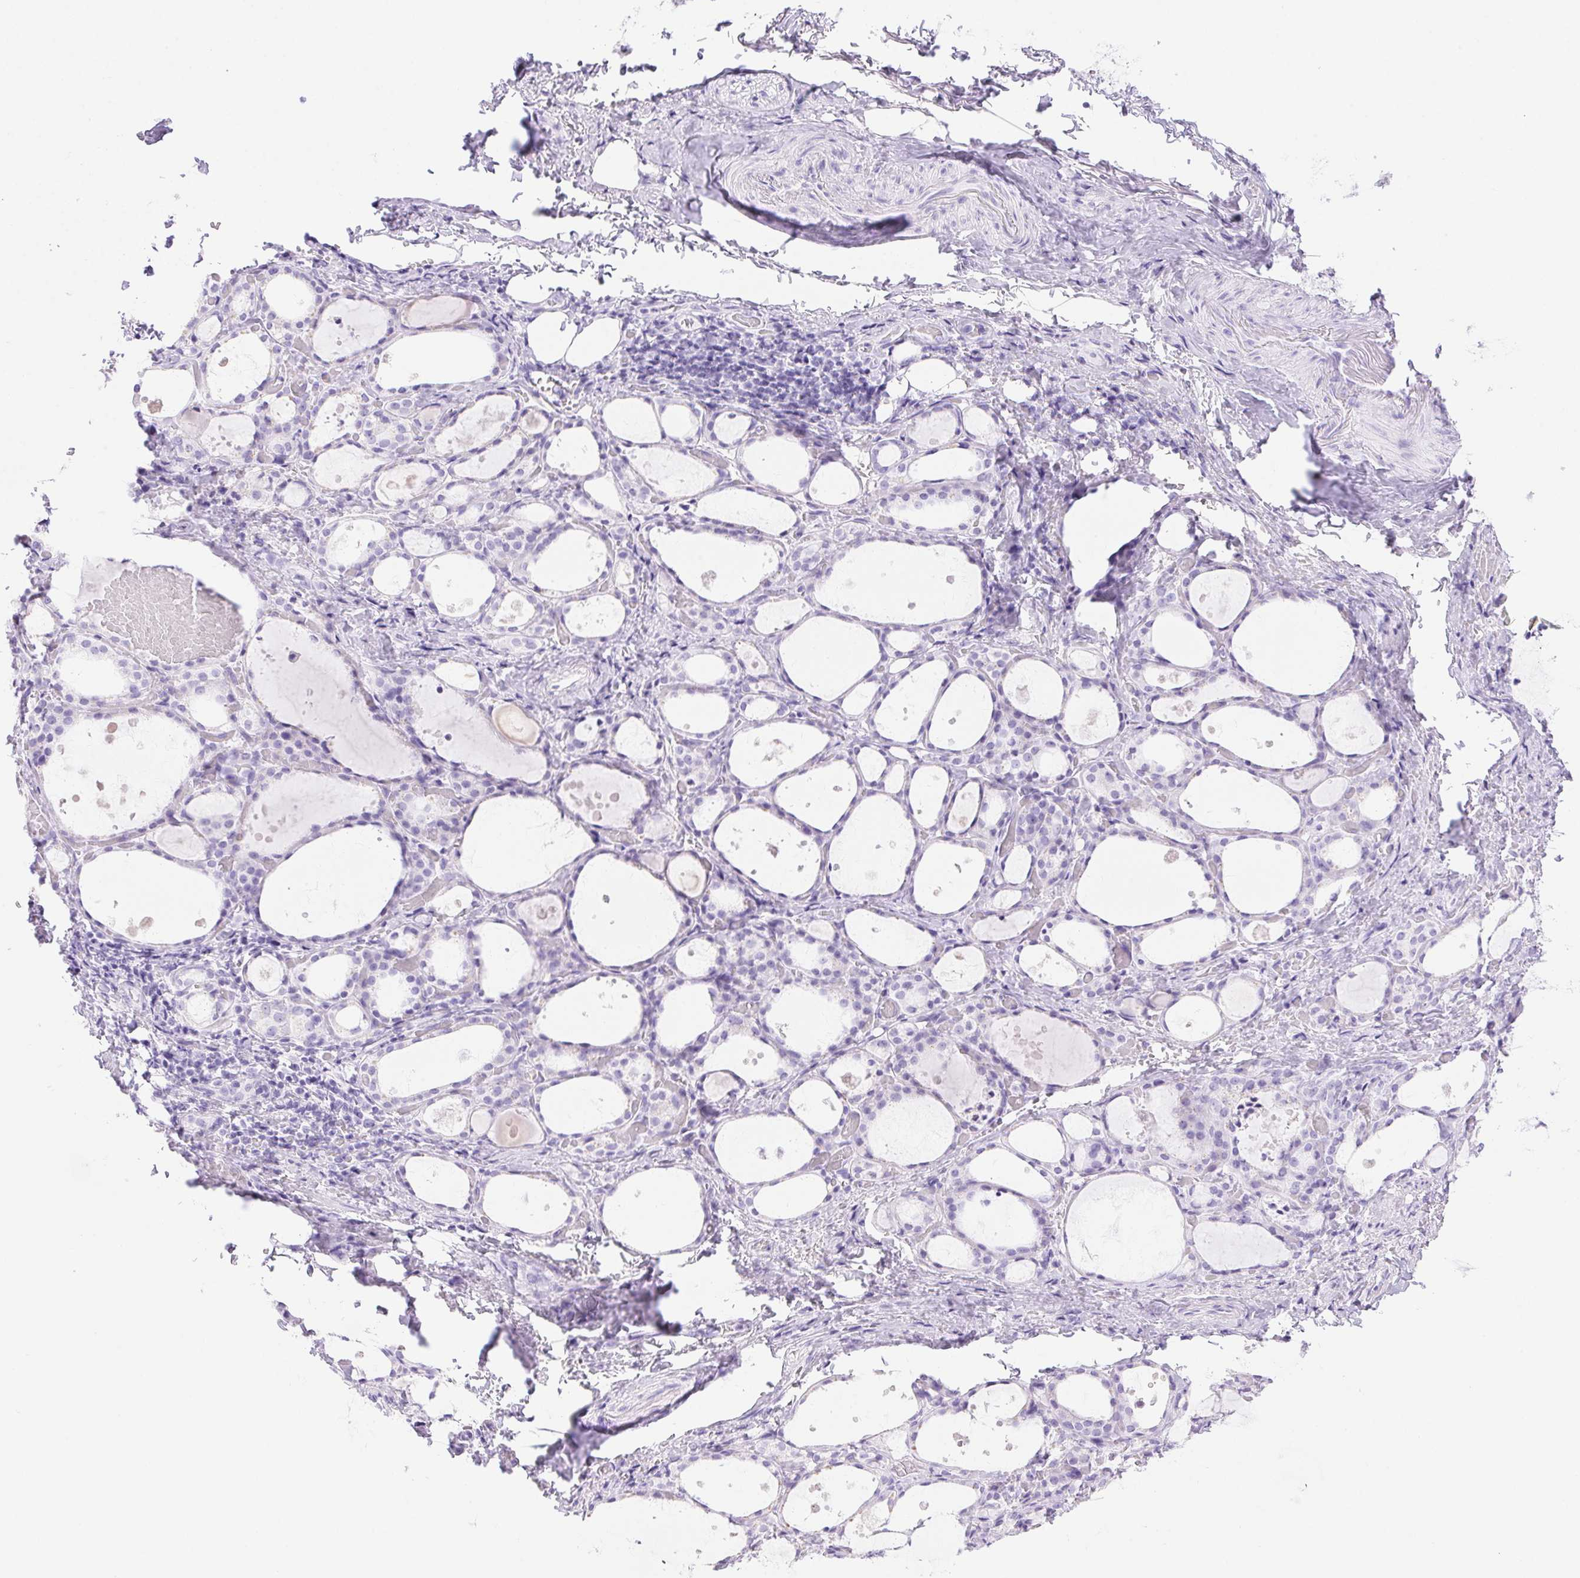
{"staining": {"intensity": "negative", "quantity": "none", "location": "none"}, "tissue": "thyroid gland", "cell_type": "Glandular cells", "image_type": "normal", "snomed": [{"axis": "morphology", "description": "Normal tissue, NOS"}, {"axis": "topography", "description": "Thyroid gland"}], "caption": "The IHC micrograph has no significant positivity in glandular cells of thyroid gland. The staining is performed using DAB brown chromogen with nuclei counter-stained in using hematoxylin.", "gene": "ERP27", "patient": {"sex": "male", "age": 68}}